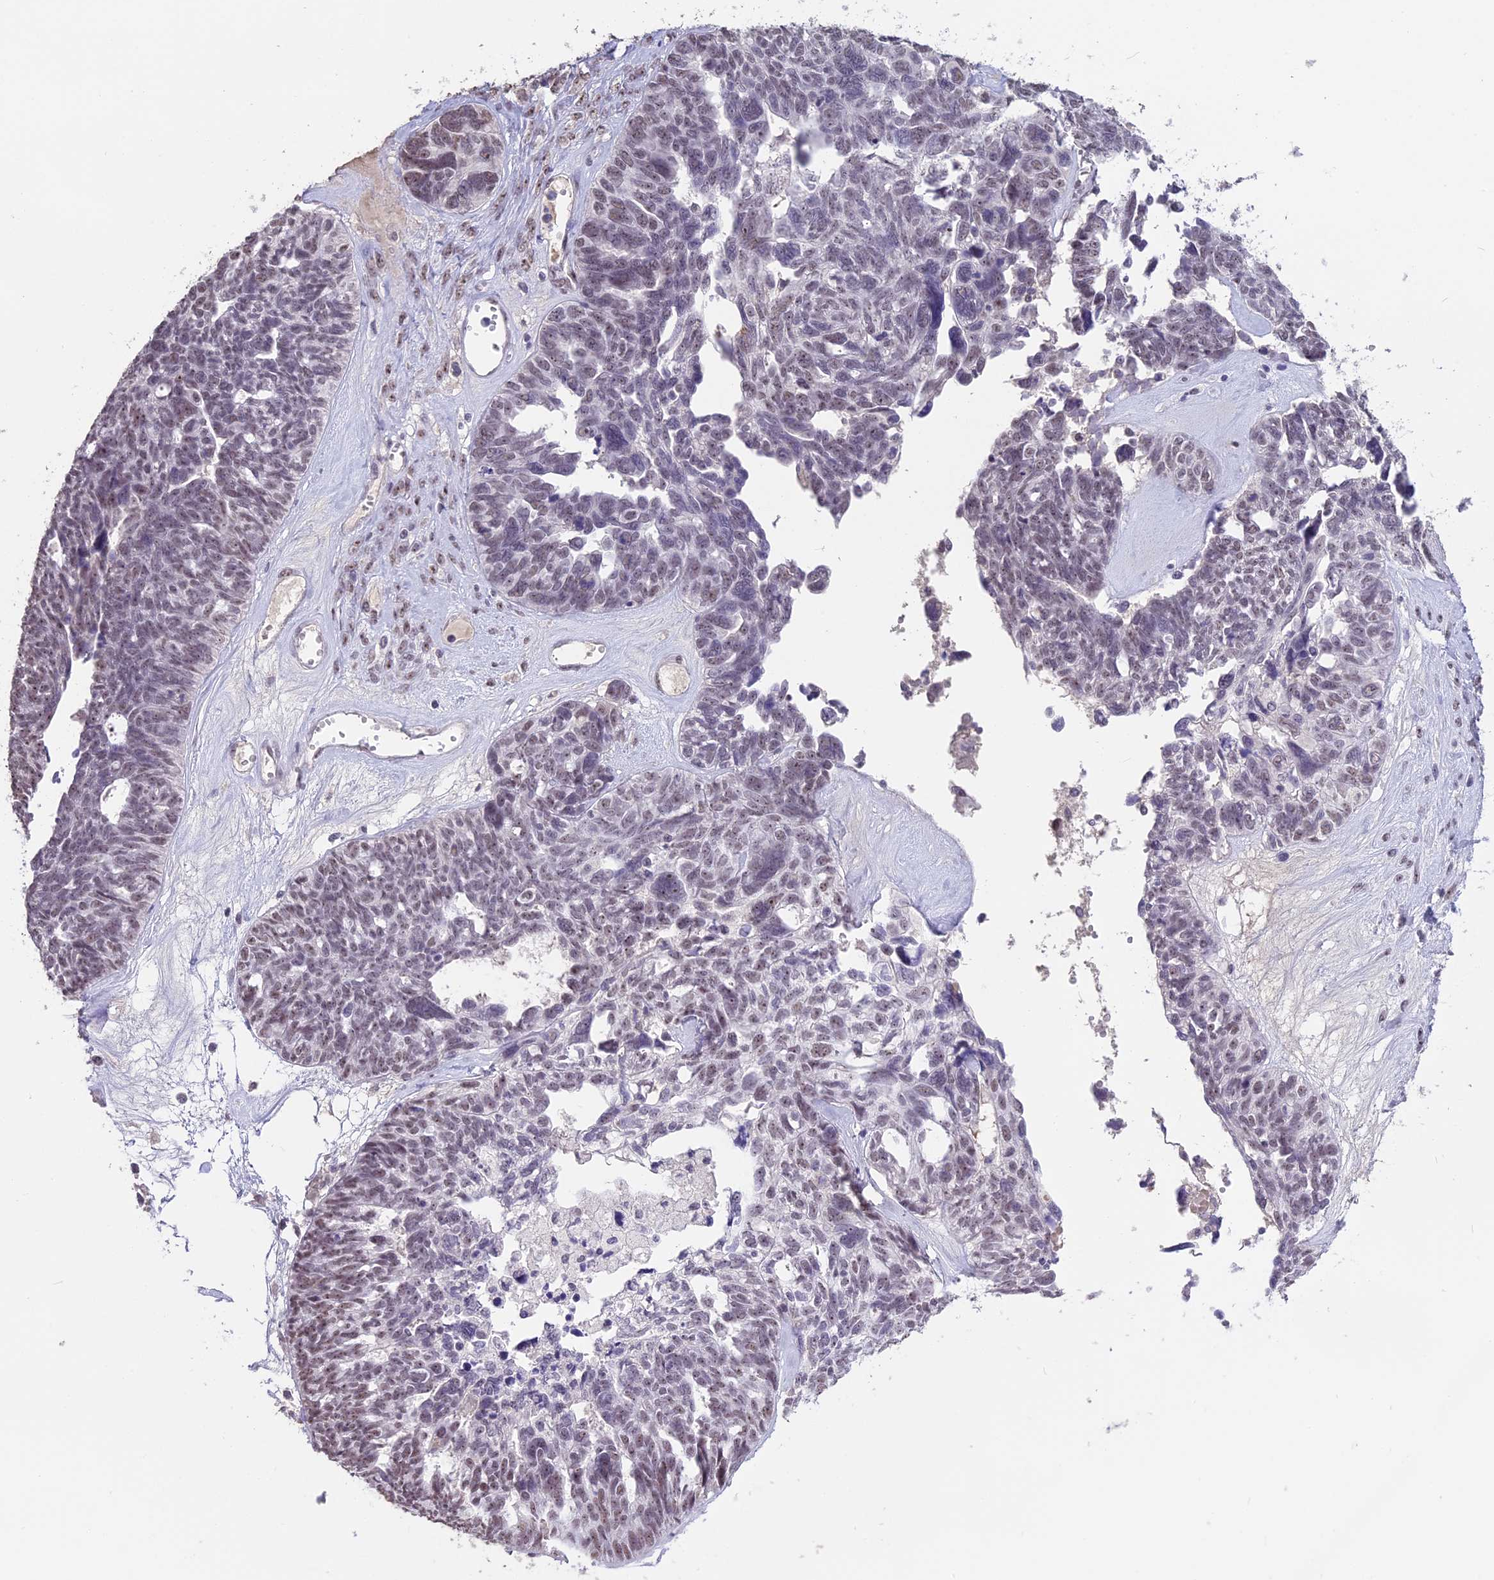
{"staining": {"intensity": "weak", "quantity": "25%-75%", "location": "nuclear"}, "tissue": "ovarian cancer", "cell_type": "Tumor cells", "image_type": "cancer", "snomed": [{"axis": "morphology", "description": "Cystadenocarcinoma, serous, NOS"}, {"axis": "topography", "description": "Ovary"}], "caption": "Immunohistochemistry (IHC) staining of ovarian cancer, which demonstrates low levels of weak nuclear expression in about 25%-75% of tumor cells indicating weak nuclear protein staining. The staining was performed using DAB (3,3'-diaminobenzidine) (brown) for protein detection and nuclei were counterstained in hematoxylin (blue).", "gene": "SETD2", "patient": {"sex": "female", "age": 79}}